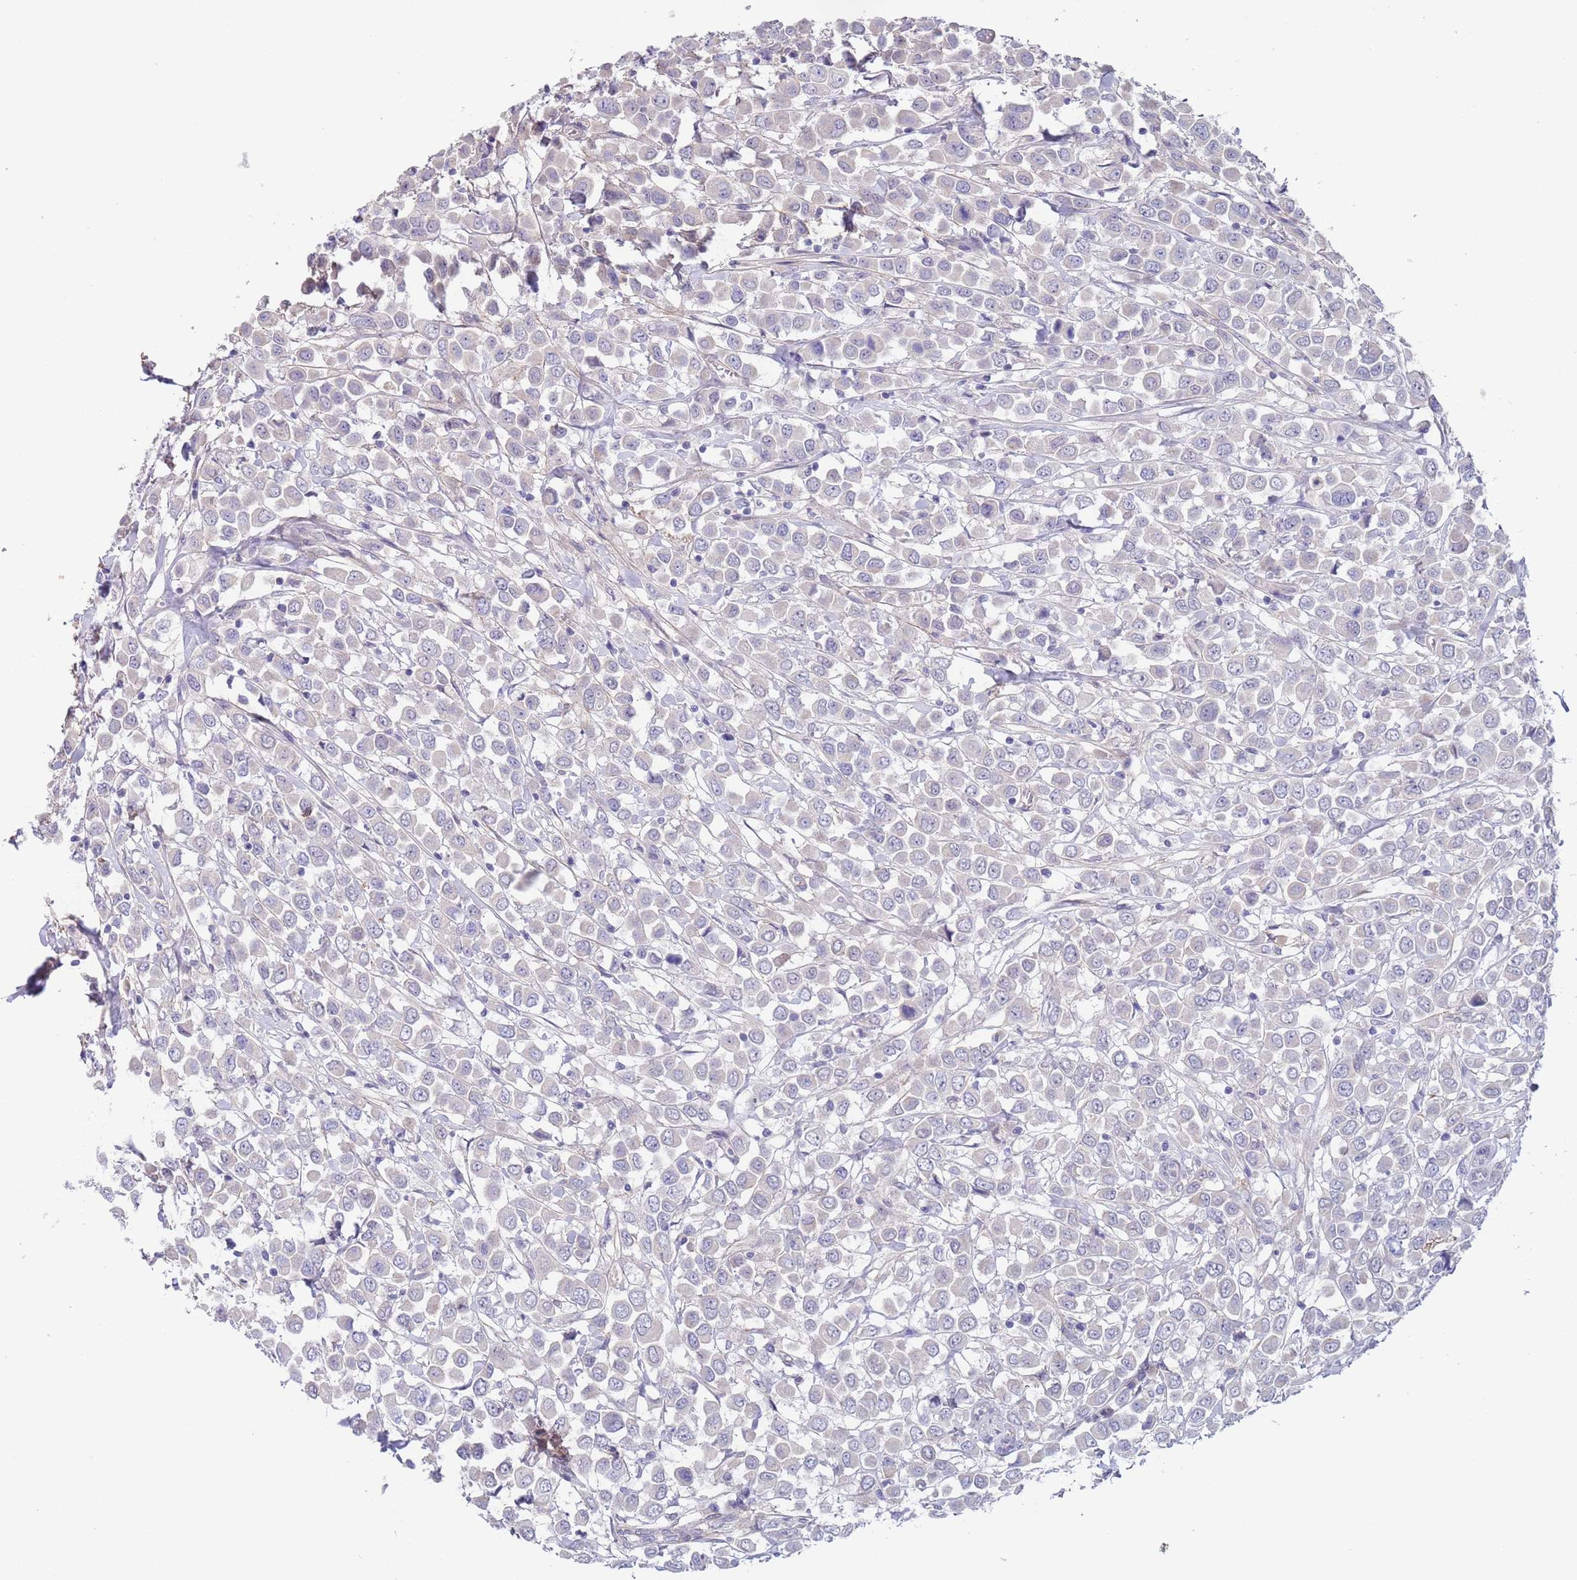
{"staining": {"intensity": "negative", "quantity": "none", "location": "none"}, "tissue": "breast cancer", "cell_type": "Tumor cells", "image_type": "cancer", "snomed": [{"axis": "morphology", "description": "Duct carcinoma"}, {"axis": "topography", "description": "Breast"}], "caption": "Tumor cells are negative for protein expression in human breast intraductal carcinoma.", "gene": "RNF169", "patient": {"sex": "female", "age": 61}}